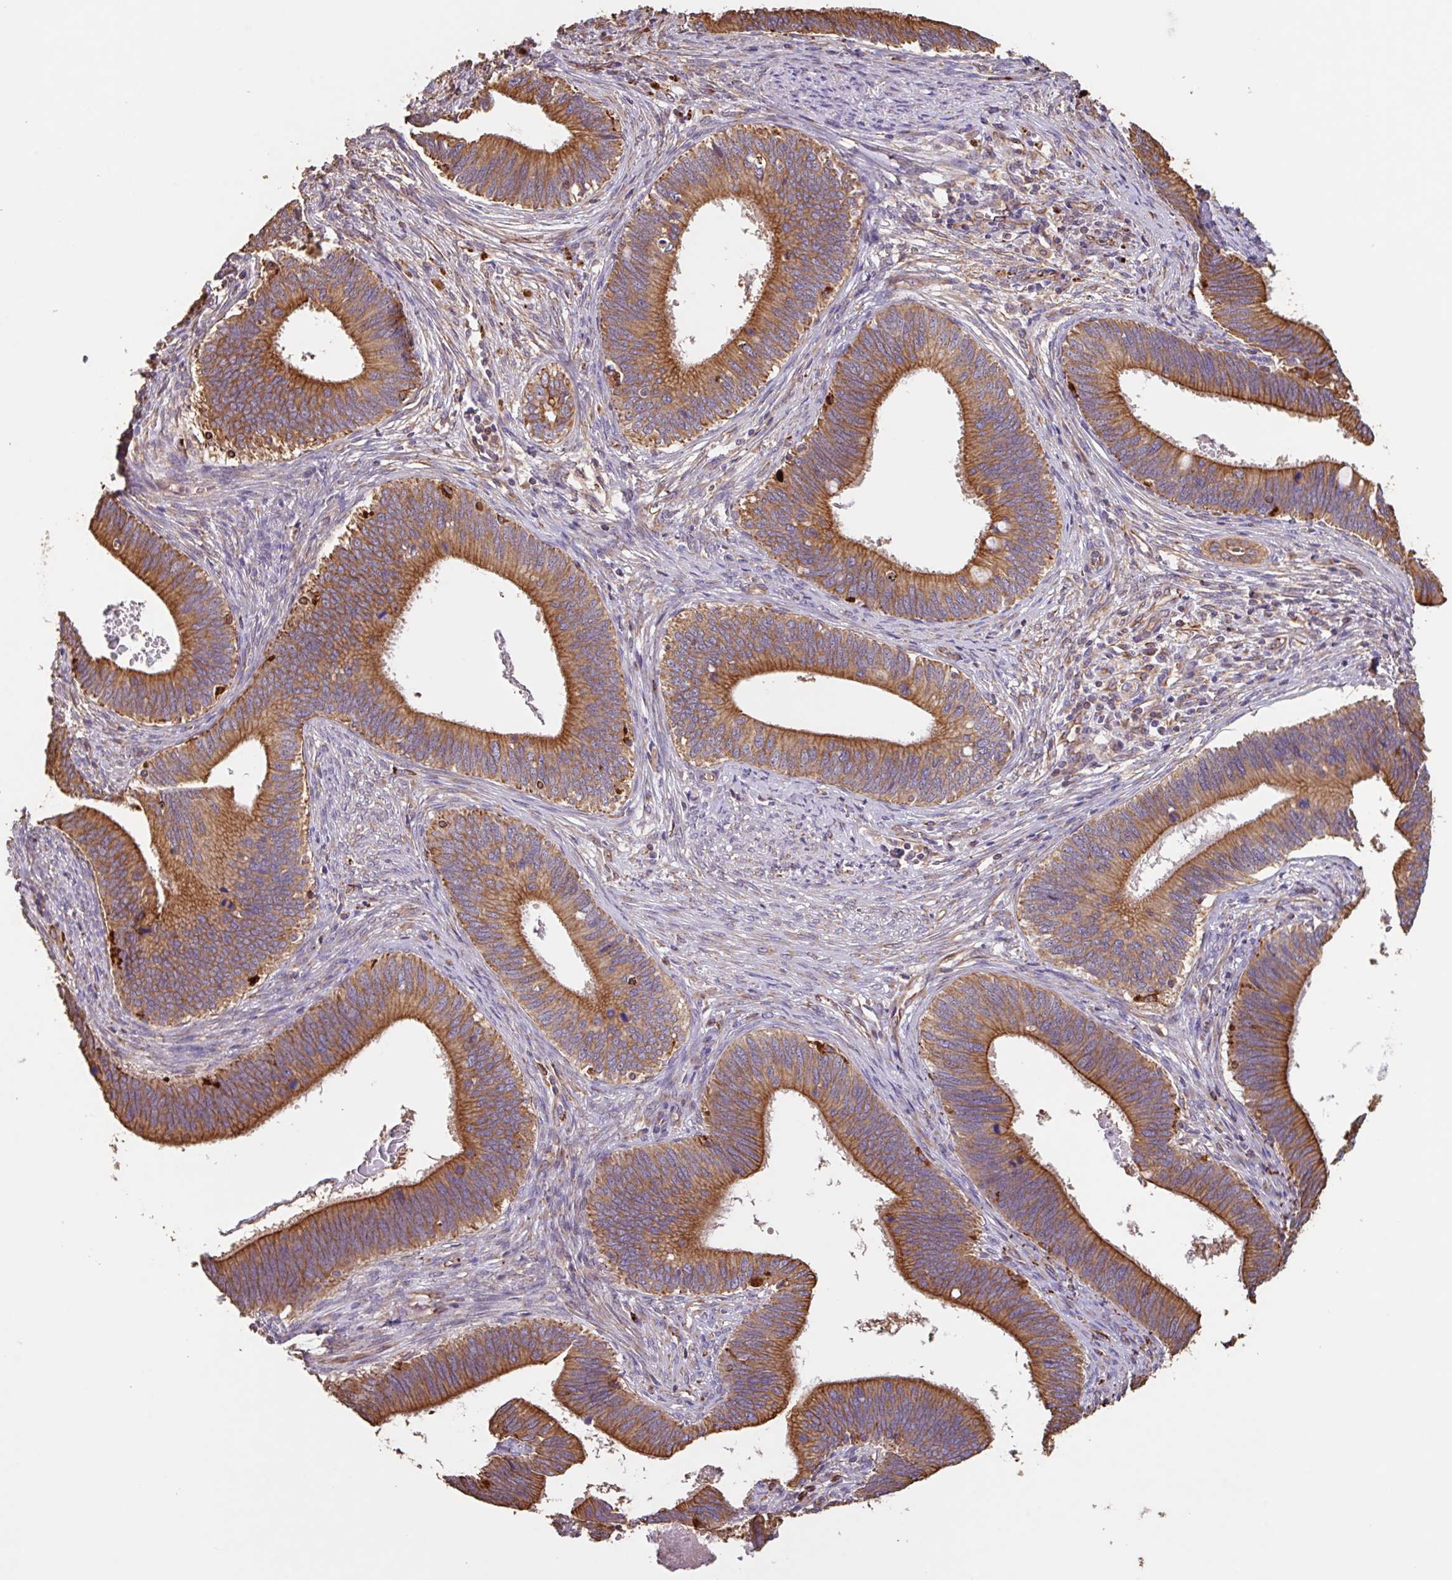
{"staining": {"intensity": "strong", "quantity": ">75%", "location": "cytoplasmic/membranous"}, "tissue": "cervical cancer", "cell_type": "Tumor cells", "image_type": "cancer", "snomed": [{"axis": "morphology", "description": "Adenocarcinoma, NOS"}, {"axis": "topography", "description": "Cervix"}], "caption": "There is high levels of strong cytoplasmic/membranous positivity in tumor cells of adenocarcinoma (cervical), as demonstrated by immunohistochemical staining (brown color).", "gene": "ZNF790", "patient": {"sex": "female", "age": 42}}